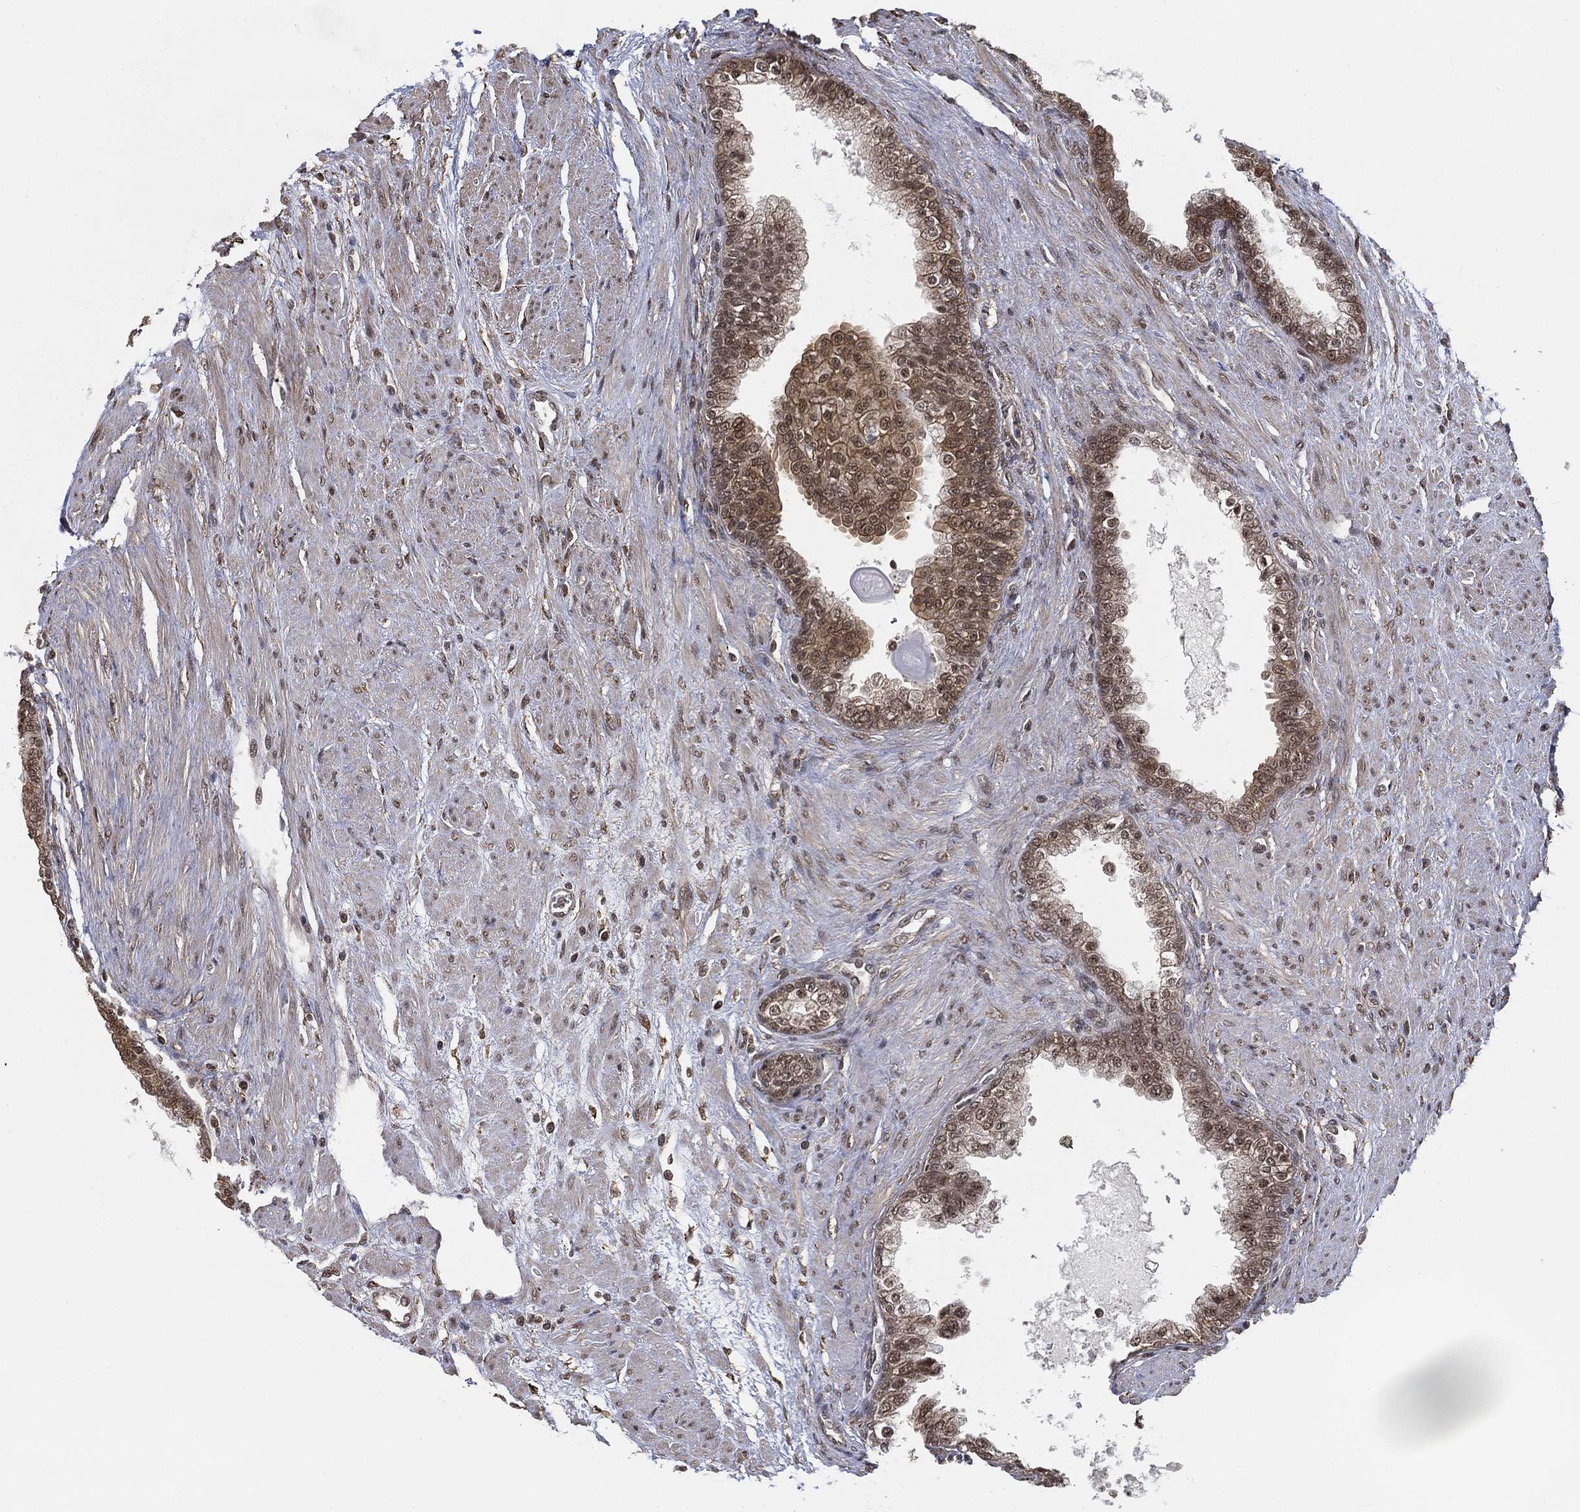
{"staining": {"intensity": "moderate", "quantity": ">75%", "location": "cytoplasmic/membranous,nuclear"}, "tissue": "prostate cancer", "cell_type": "Tumor cells", "image_type": "cancer", "snomed": [{"axis": "morphology", "description": "Adenocarcinoma, NOS"}, {"axis": "topography", "description": "Prostate and seminal vesicle, NOS"}, {"axis": "topography", "description": "Prostate"}], "caption": "A medium amount of moderate cytoplasmic/membranous and nuclear positivity is appreciated in about >75% of tumor cells in adenocarcinoma (prostate) tissue.", "gene": "RSRC2", "patient": {"sex": "male", "age": 62}}